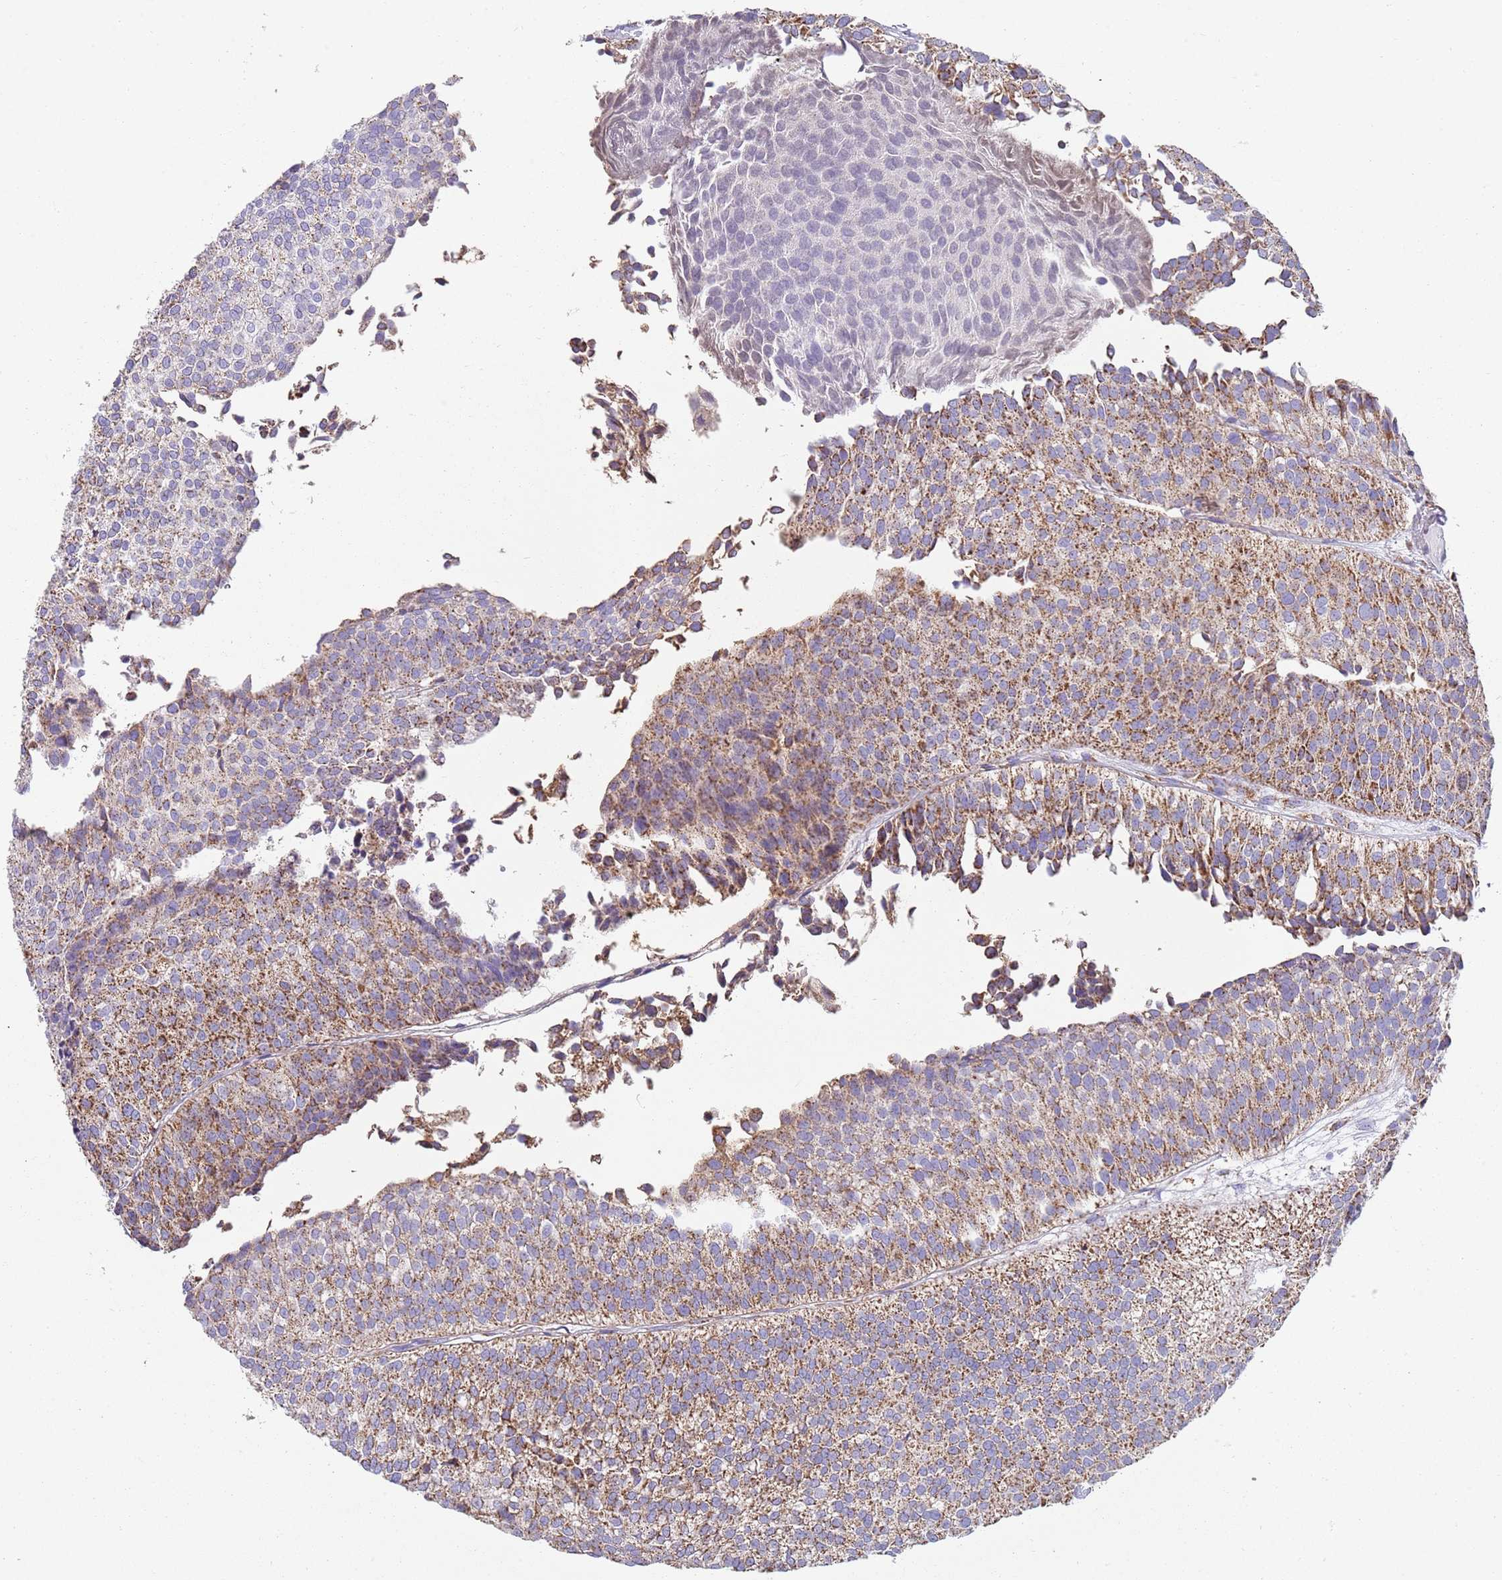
{"staining": {"intensity": "moderate", "quantity": ">75%", "location": "cytoplasmic/membranous"}, "tissue": "urothelial cancer", "cell_type": "Tumor cells", "image_type": "cancer", "snomed": [{"axis": "morphology", "description": "Urothelial carcinoma, Low grade"}, {"axis": "topography", "description": "Urinary bladder"}], "caption": "The histopathology image demonstrates a brown stain indicating the presence of a protein in the cytoplasmic/membranous of tumor cells in urothelial cancer.", "gene": "TTLL1", "patient": {"sex": "male", "age": 84}}